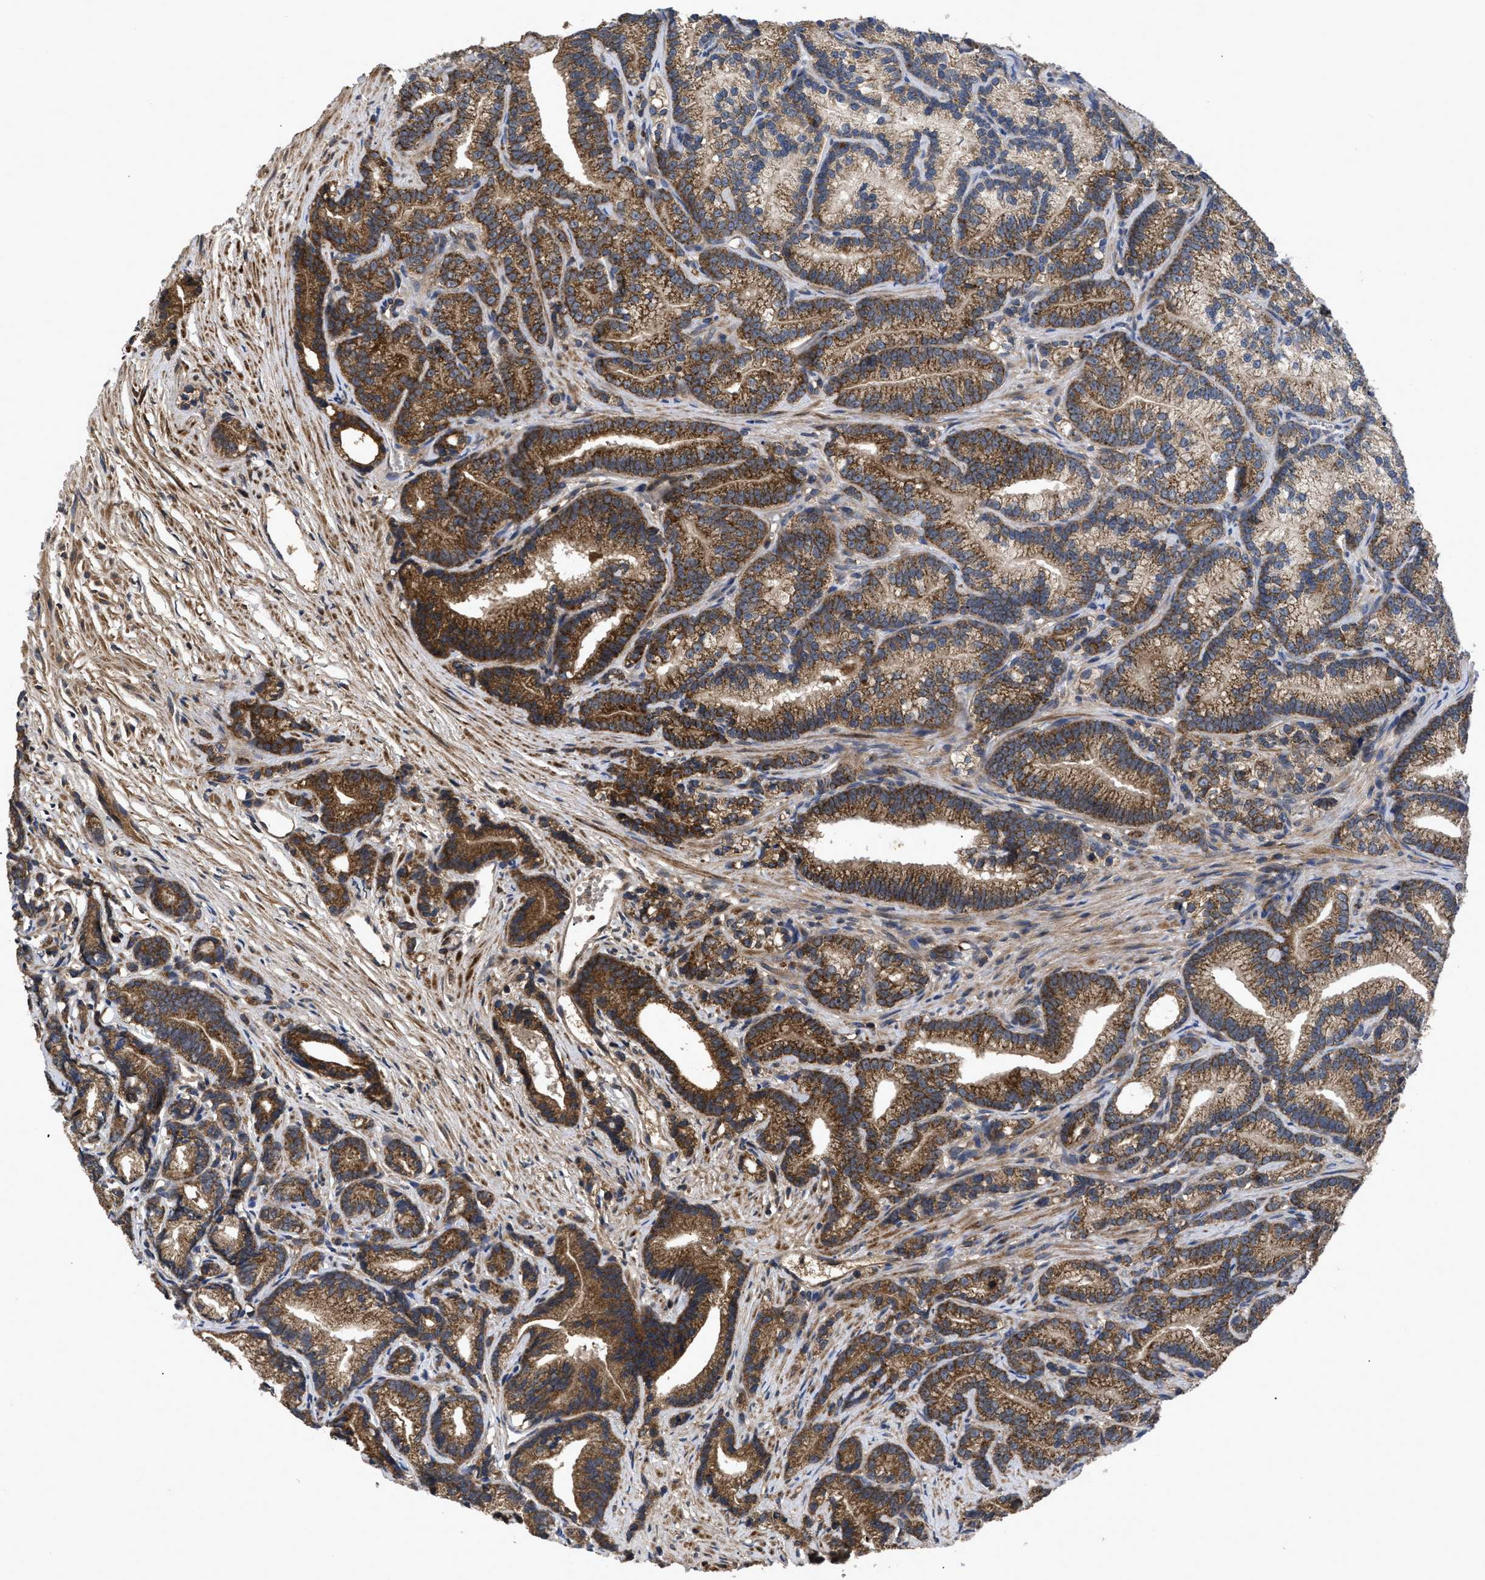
{"staining": {"intensity": "moderate", "quantity": ">75%", "location": "cytoplasmic/membranous"}, "tissue": "prostate cancer", "cell_type": "Tumor cells", "image_type": "cancer", "snomed": [{"axis": "morphology", "description": "Adenocarcinoma, Low grade"}, {"axis": "topography", "description": "Prostate"}], "caption": "DAB (3,3'-diaminobenzidine) immunohistochemical staining of human prostate adenocarcinoma (low-grade) shows moderate cytoplasmic/membranous protein expression in about >75% of tumor cells. (brown staining indicates protein expression, while blue staining denotes nuclei).", "gene": "LRRC3", "patient": {"sex": "male", "age": 89}}